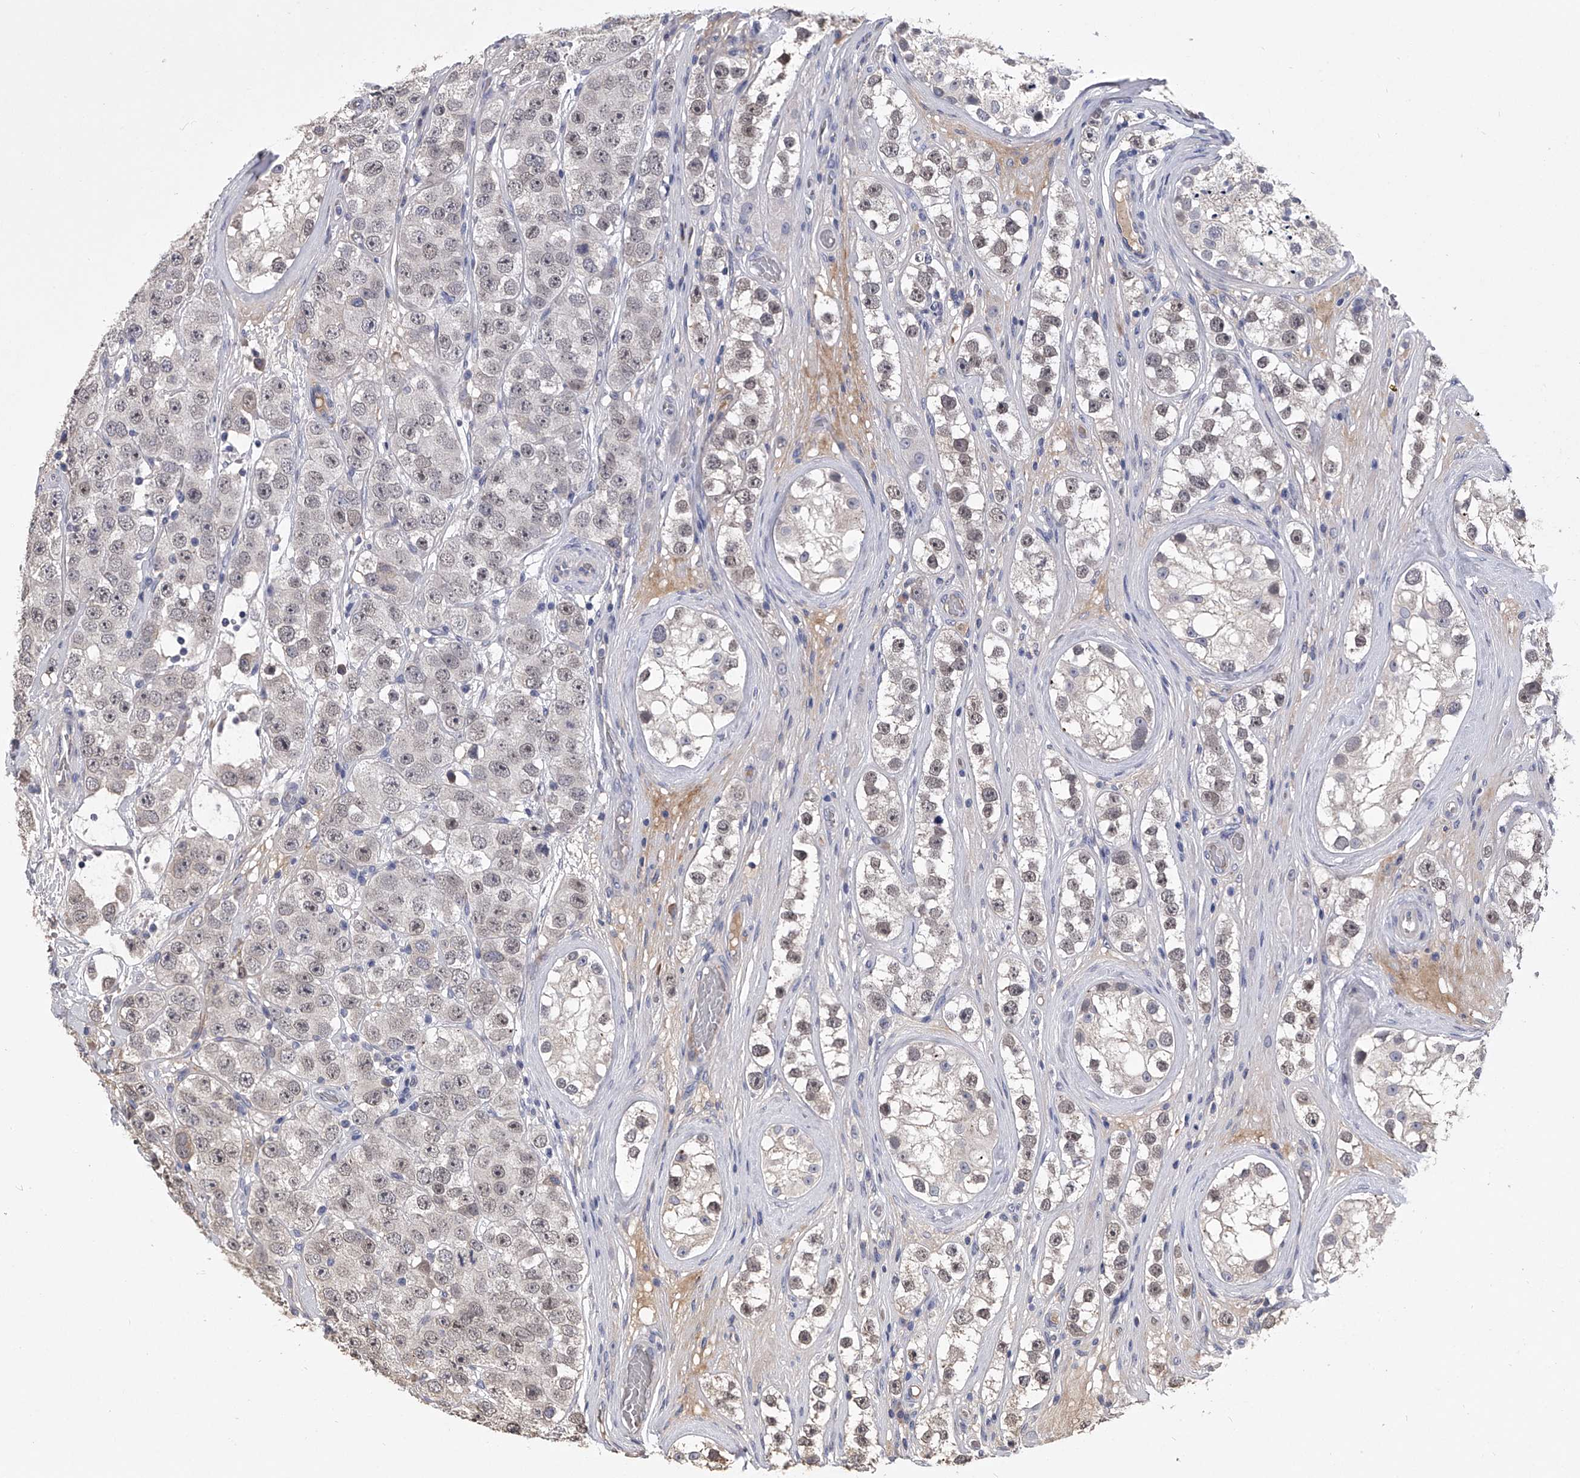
{"staining": {"intensity": "weak", "quantity": "<25%", "location": "nuclear"}, "tissue": "testis cancer", "cell_type": "Tumor cells", "image_type": "cancer", "snomed": [{"axis": "morphology", "description": "Seminoma, NOS"}, {"axis": "topography", "description": "Testis"}], "caption": "Immunohistochemistry of testis seminoma displays no positivity in tumor cells.", "gene": "MDN1", "patient": {"sex": "male", "age": 28}}